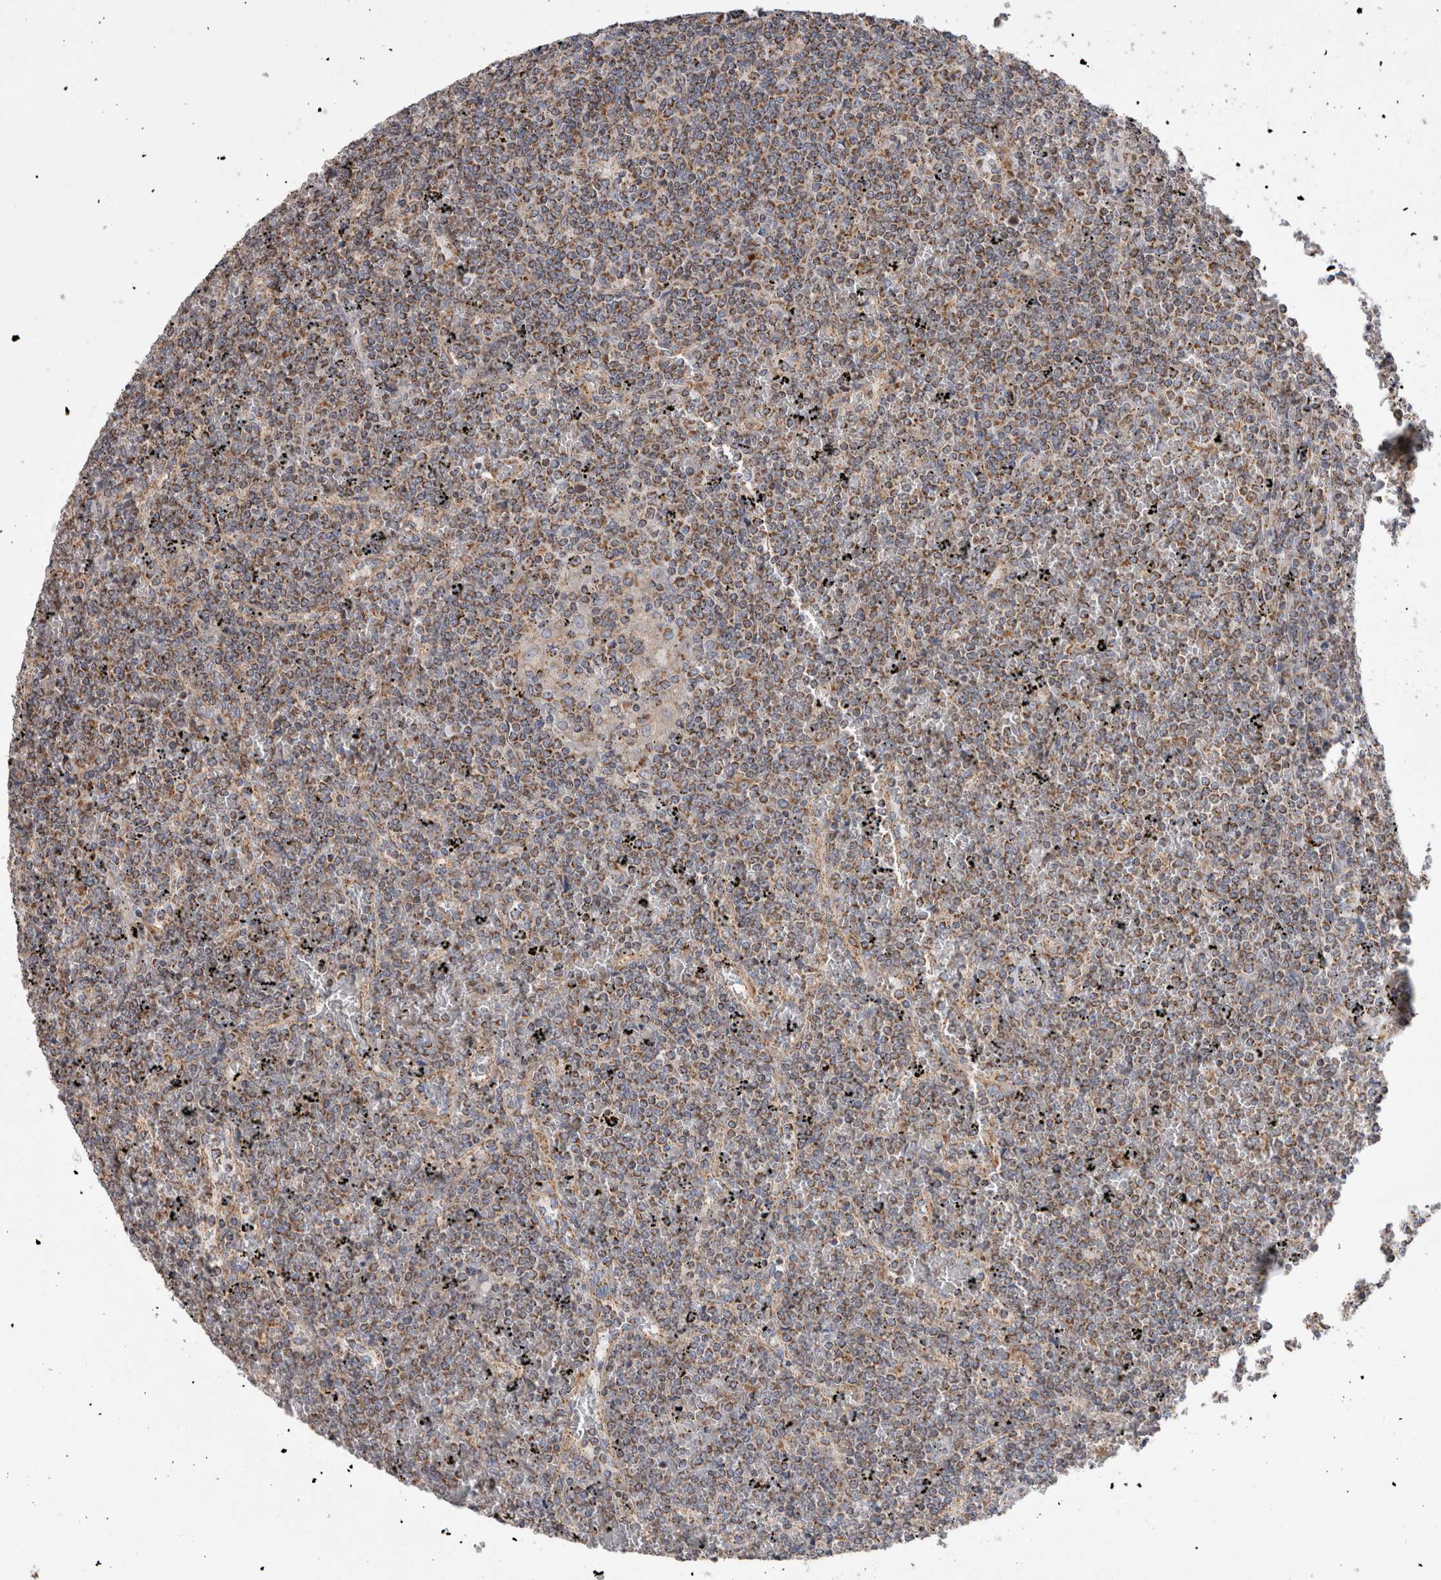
{"staining": {"intensity": "moderate", "quantity": "25%-75%", "location": "cytoplasmic/membranous"}, "tissue": "lymphoma", "cell_type": "Tumor cells", "image_type": "cancer", "snomed": [{"axis": "morphology", "description": "Malignant lymphoma, non-Hodgkin's type, Low grade"}, {"axis": "topography", "description": "Spleen"}], "caption": "Brown immunohistochemical staining in lymphoma demonstrates moderate cytoplasmic/membranous staining in about 25%-75% of tumor cells.", "gene": "IARS2", "patient": {"sex": "female", "age": 19}}